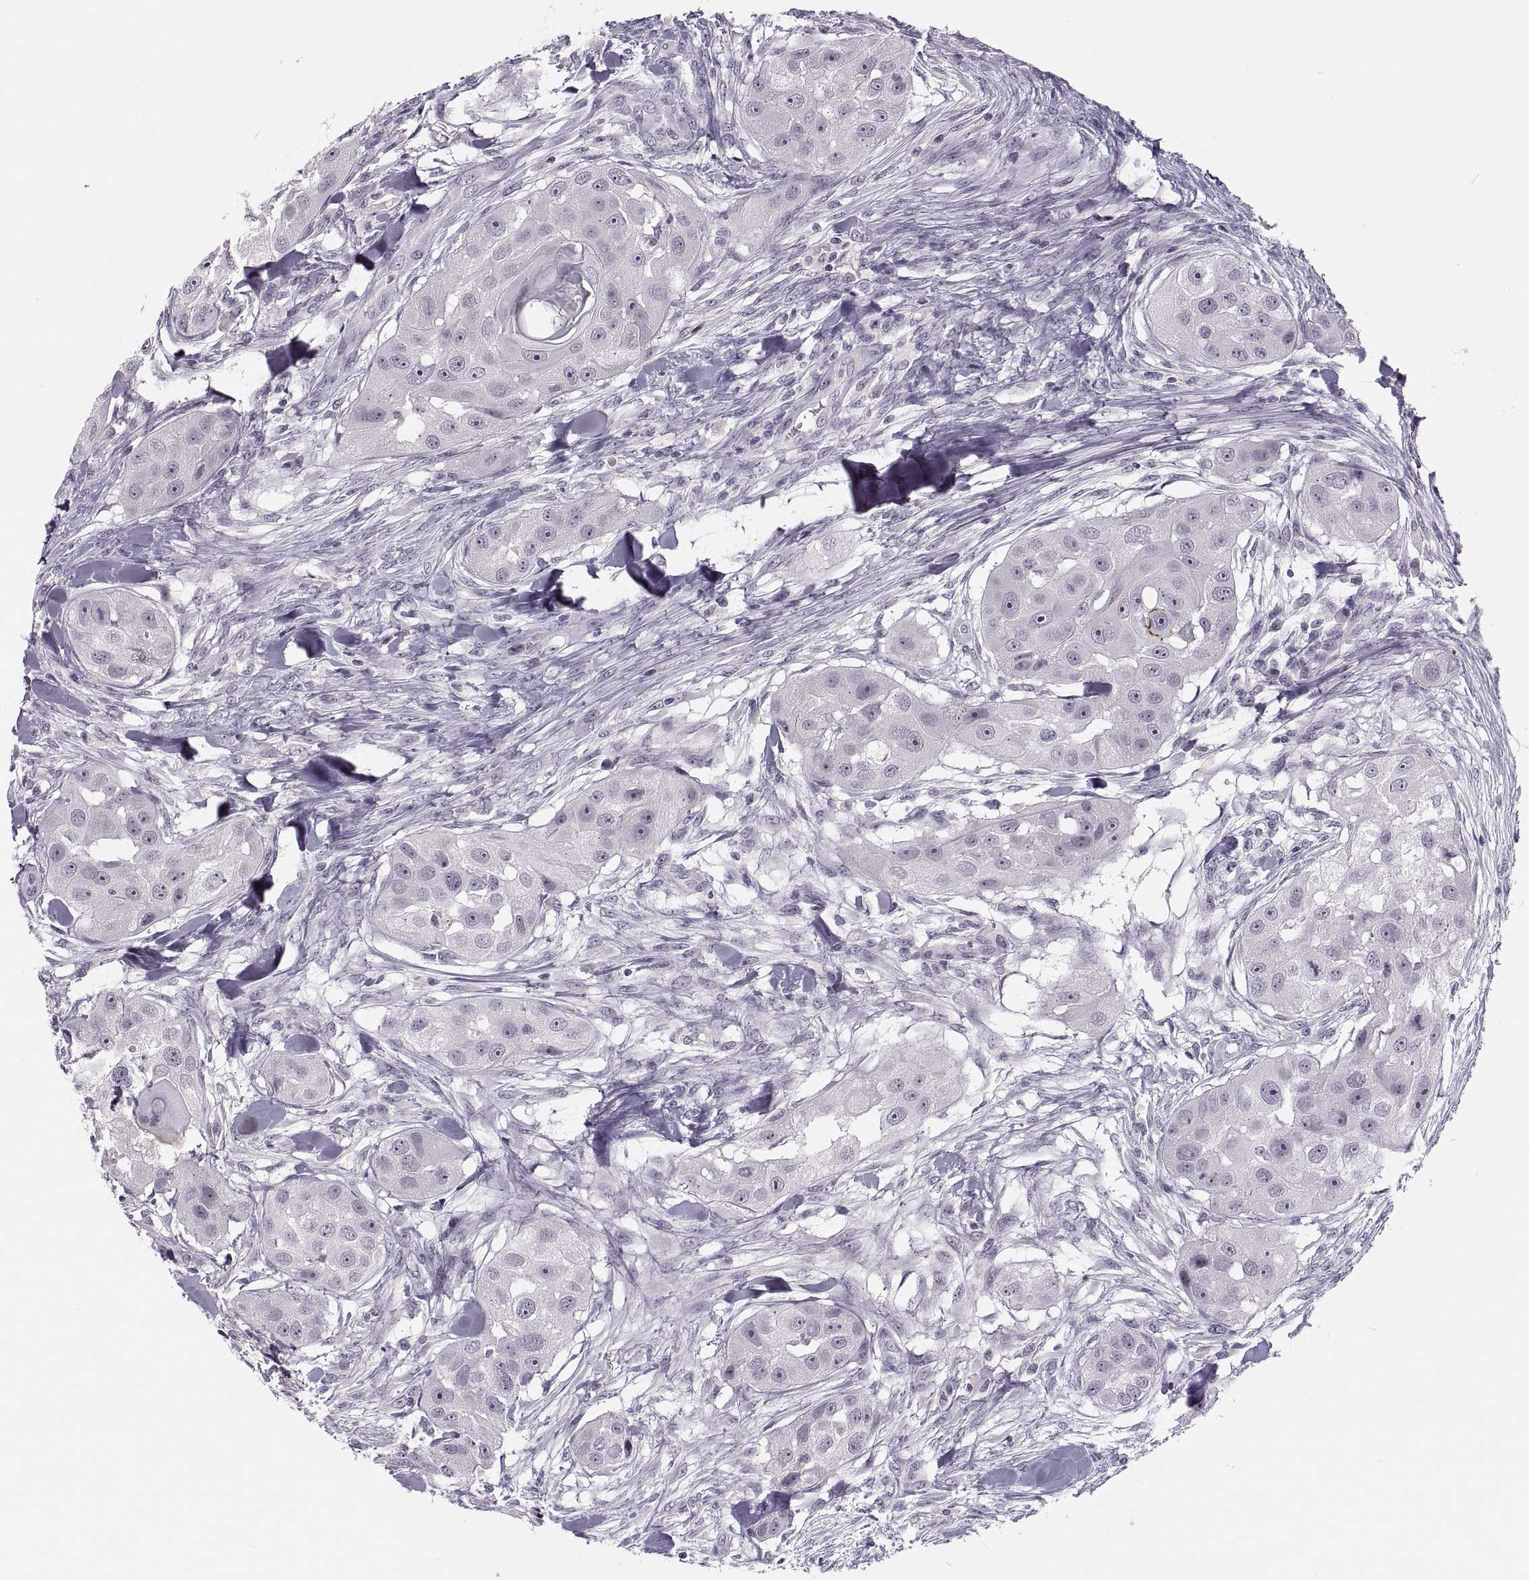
{"staining": {"intensity": "negative", "quantity": "none", "location": "none"}, "tissue": "head and neck cancer", "cell_type": "Tumor cells", "image_type": "cancer", "snomed": [{"axis": "morphology", "description": "Squamous cell carcinoma, NOS"}, {"axis": "topography", "description": "Head-Neck"}], "caption": "Histopathology image shows no protein expression in tumor cells of head and neck squamous cell carcinoma tissue.", "gene": "CHCT1", "patient": {"sex": "male", "age": 51}}